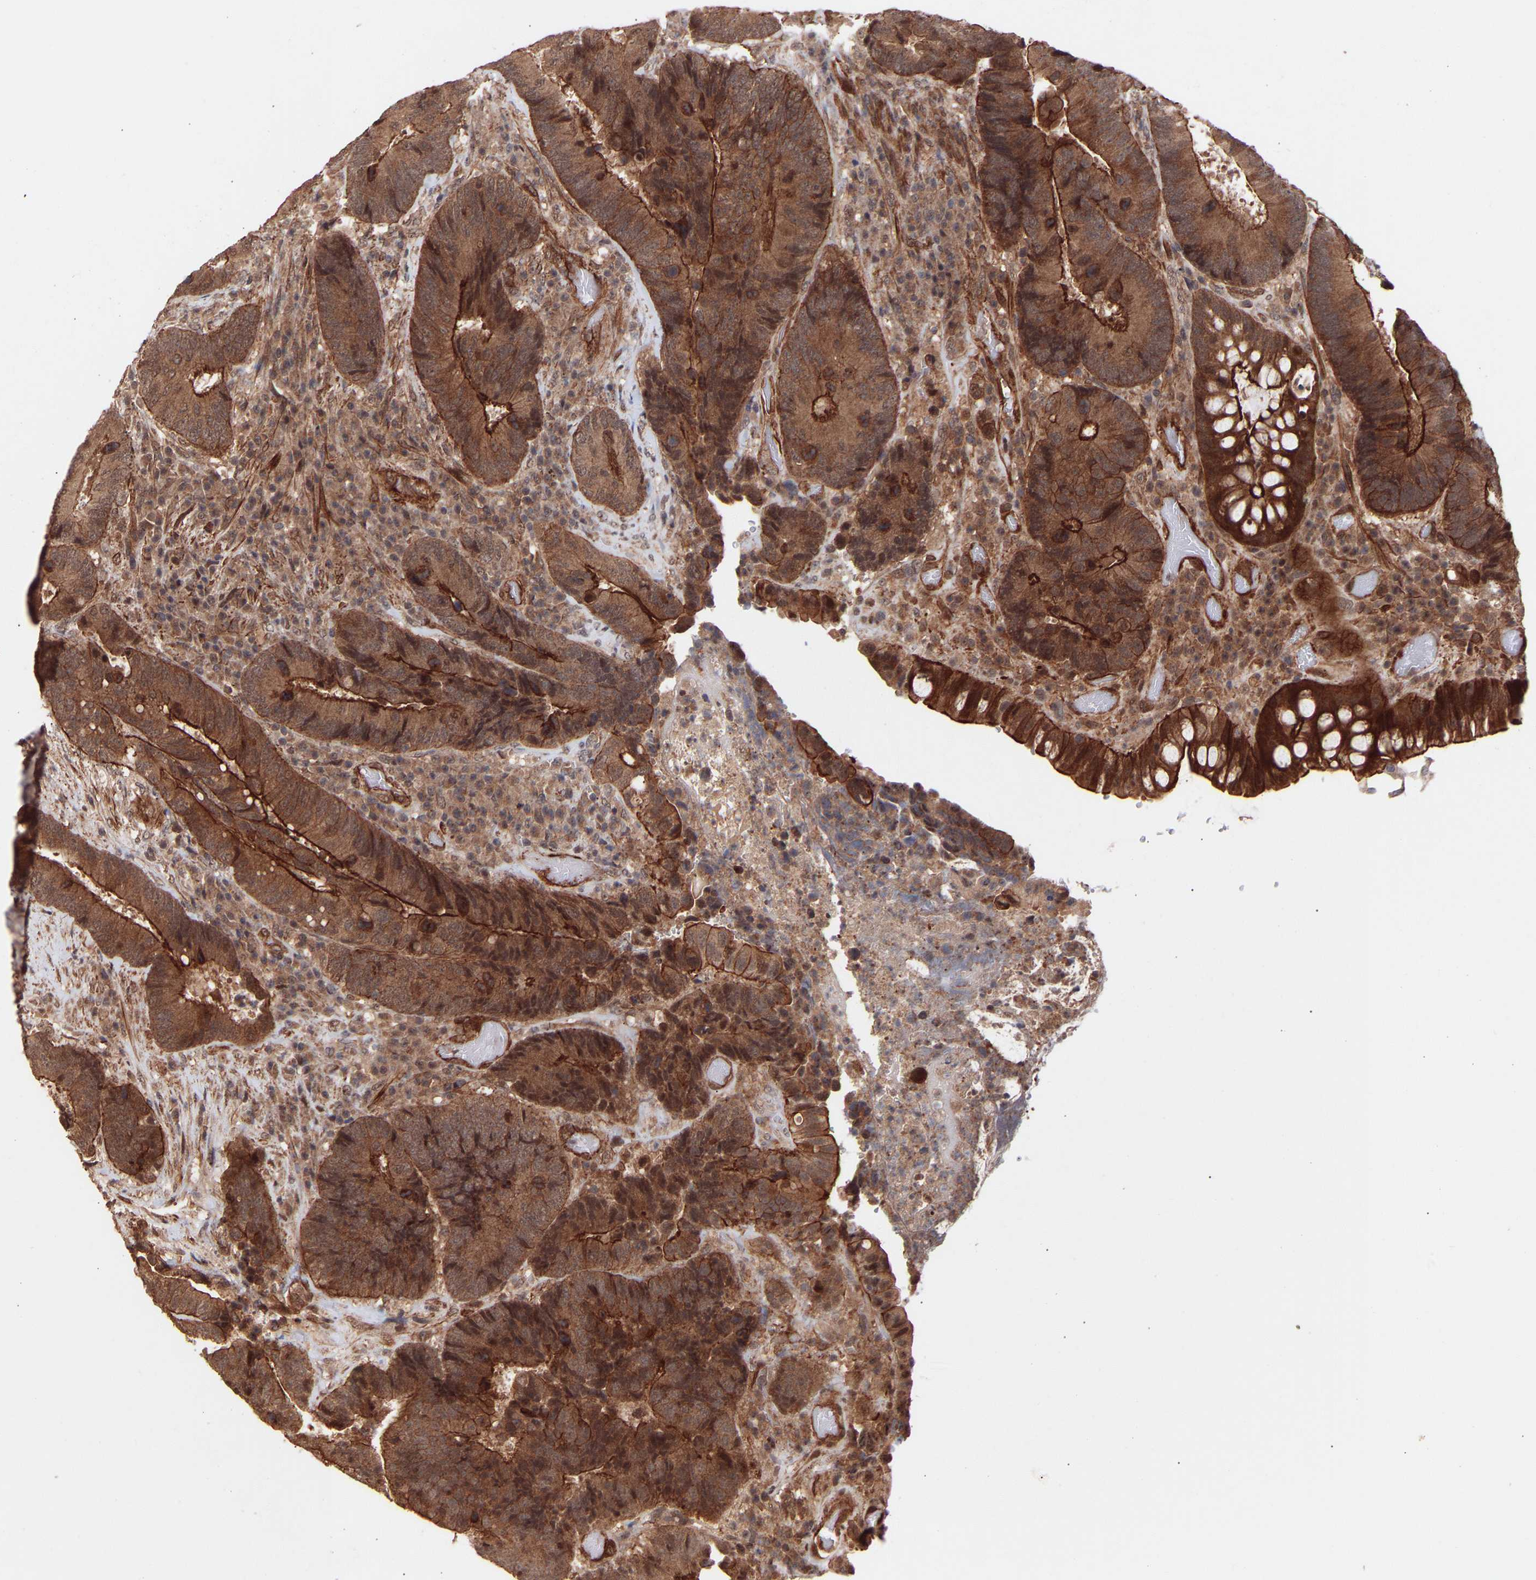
{"staining": {"intensity": "strong", "quantity": ">75%", "location": "cytoplasmic/membranous"}, "tissue": "colorectal cancer", "cell_type": "Tumor cells", "image_type": "cancer", "snomed": [{"axis": "morphology", "description": "Adenocarcinoma, NOS"}, {"axis": "topography", "description": "Rectum"}], "caption": "The histopathology image shows immunohistochemical staining of adenocarcinoma (colorectal). There is strong cytoplasmic/membranous positivity is appreciated in approximately >75% of tumor cells. (DAB (3,3'-diaminobenzidine) IHC with brightfield microscopy, high magnification).", "gene": "PDLIM5", "patient": {"sex": "female", "age": 89}}